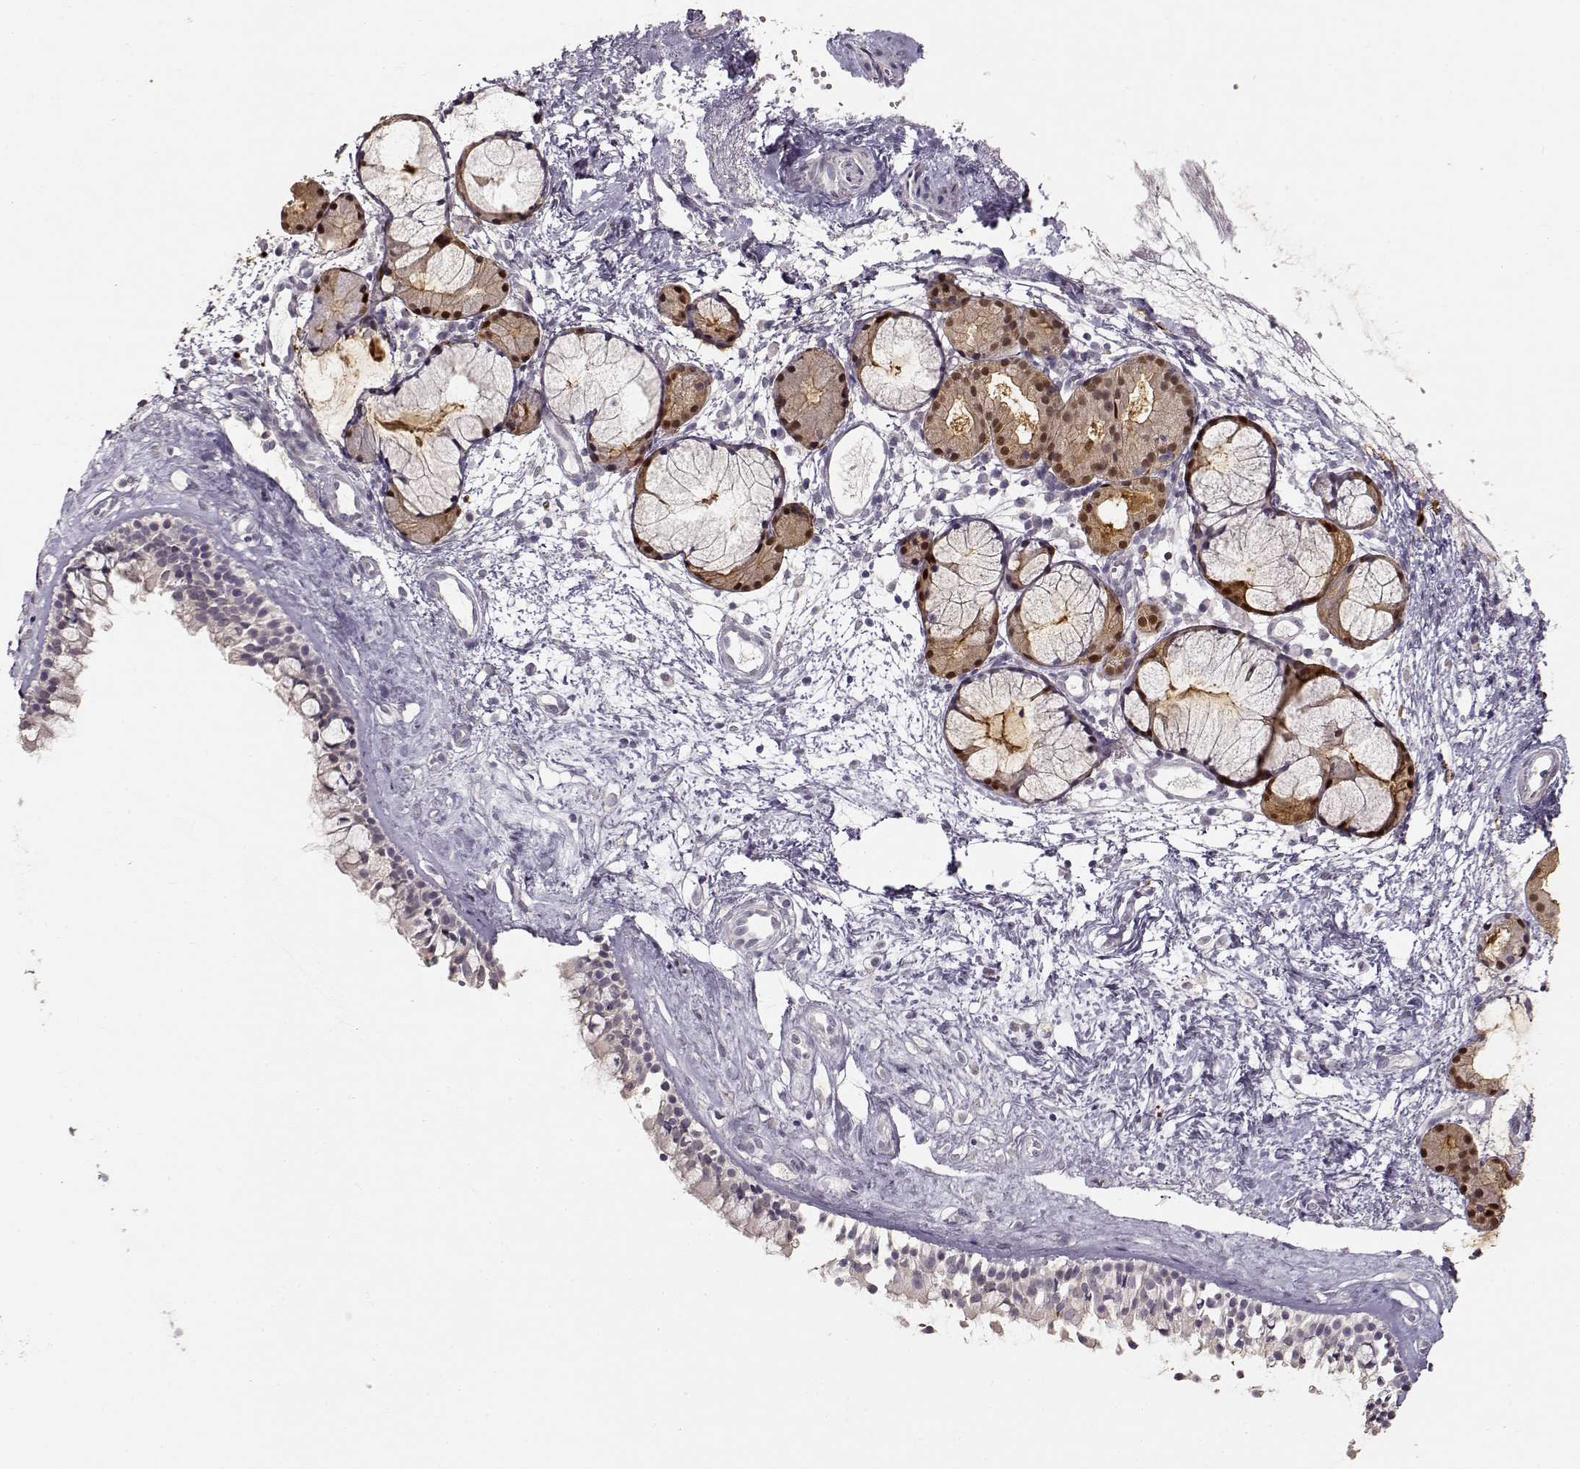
{"staining": {"intensity": "negative", "quantity": "none", "location": "none"}, "tissue": "nasopharynx", "cell_type": "Respiratory epithelial cells", "image_type": "normal", "snomed": [{"axis": "morphology", "description": "Normal tissue, NOS"}, {"axis": "topography", "description": "Nasopharynx"}], "caption": "The photomicrograph reveals no significant staining in respiratory epithelial cells of nasopharynx.", "gene": "S100B", "patient": {"sex": "female", "age": 52}}